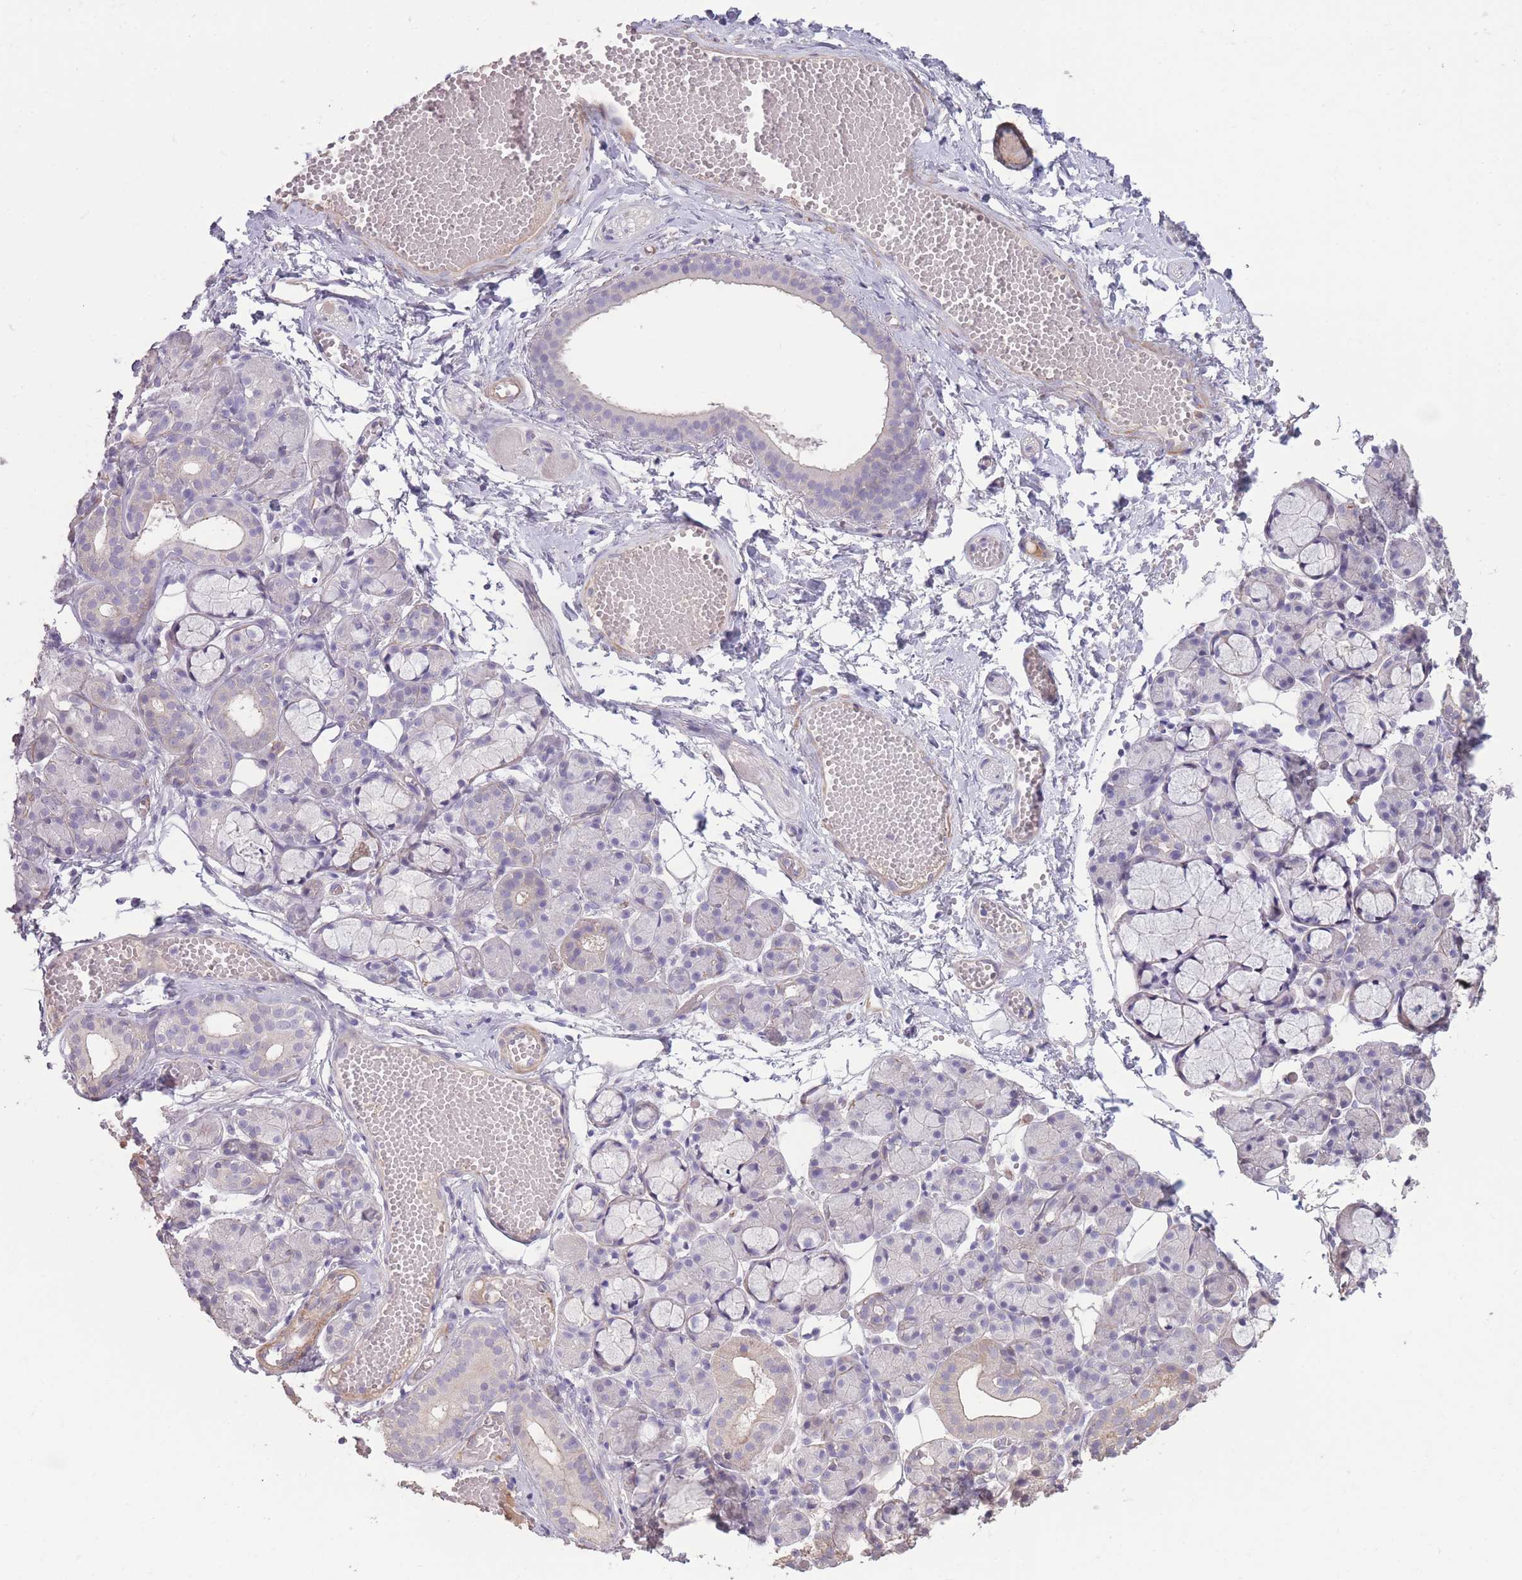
{"staining": {"intensity": "weak", "quantity": "<25%", "location": "cytoplasmic/membranous"}, "tissue": "salivary gland", "cell_type": "Glandular cells", "image_type": "normal", "snomed": [{"axis": "morphology", "description": "Normal tissue, NOS"}, {"axis": "topography", "description": "Salivary gland"}], "caption": "The image shows no staining of glandular cells in unremarkable salivary gland. (DAB immunohistochemistry with hematoxylin counter stain).", "gene": "RSPH10B2", "patient": {"sex": "male", "age": 63}}